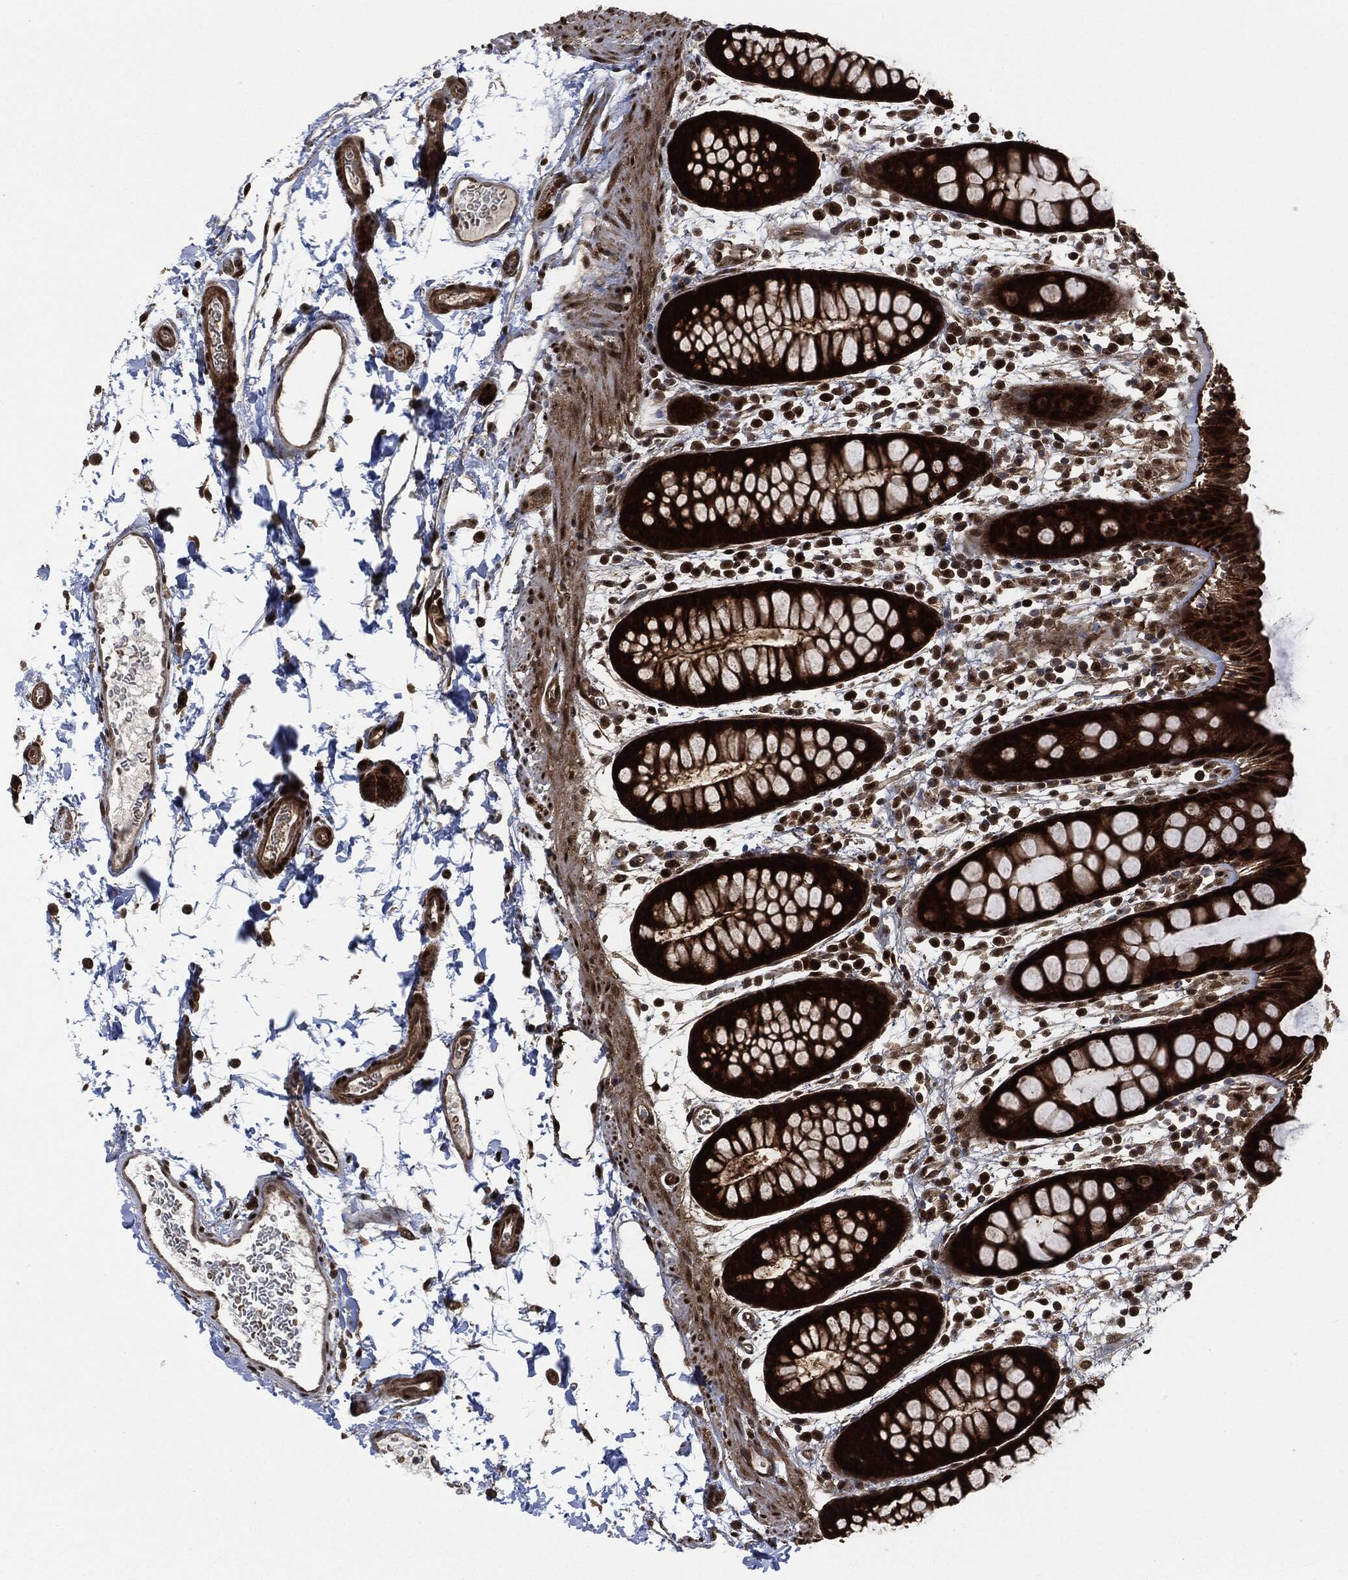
{"staining": {"intensity": "strong", "quantity": ">75%", "location": "cytoplasmic/membranous,nuclear"}, "tissue": "rectum", "cell_type": "Glandular cells", "image_type": "normal", "snomed": [{"axis": "morphology", "description": "Normal tissue, NOS"}, {"axis": "topography", "description": "Rectum"}], "caption": "About >75% of glandular cells in unremarkable rectum show strong cytoplasmic/membranous,nuclear protein staining as visualized by brown immunohistochemical staining.", "gene": "DCTN1", "patient": {"sex": "male", "age": 57}}